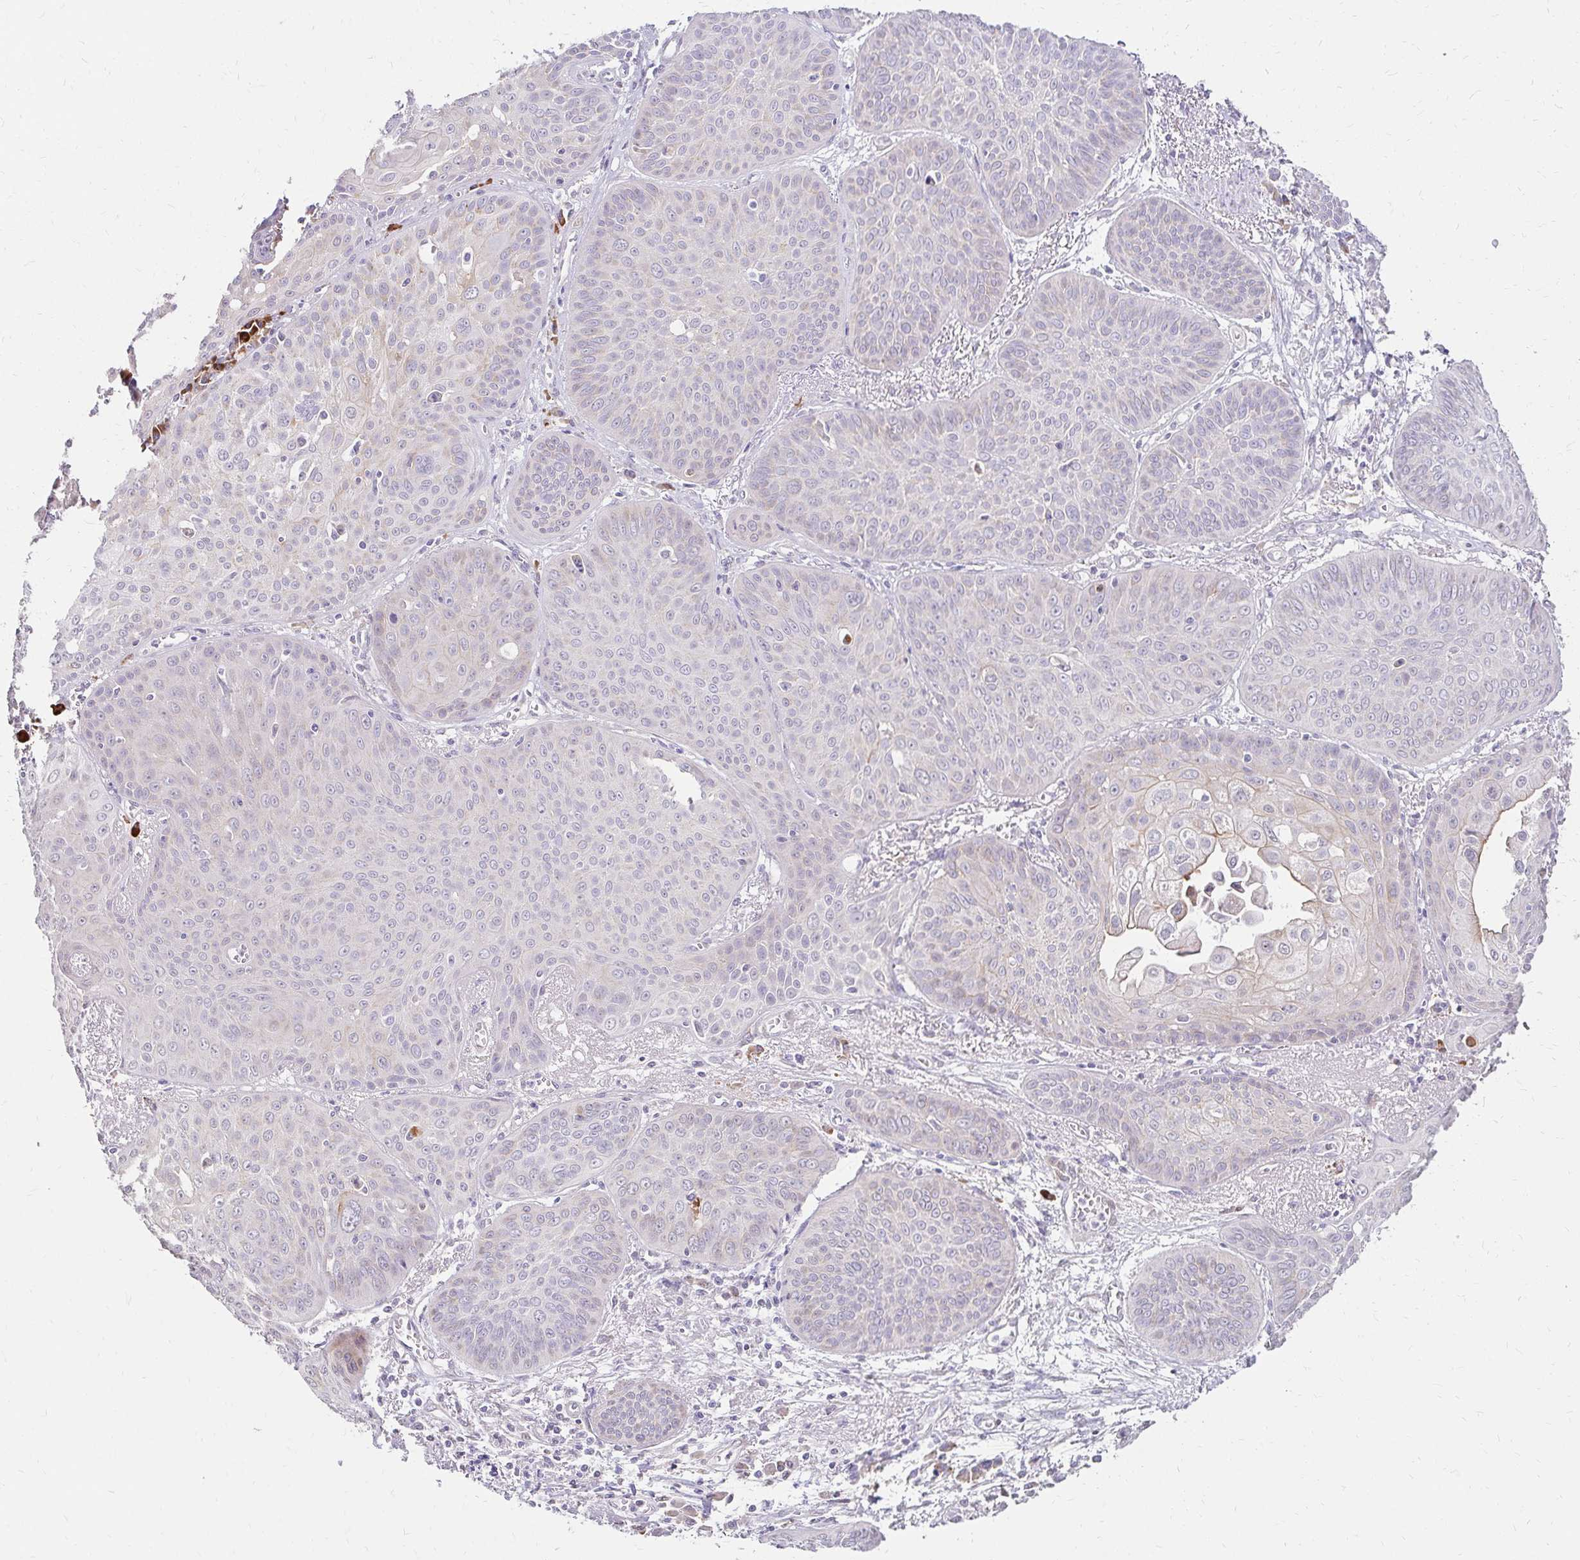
{"staining": {"intensity": "negative", "quantity": "none", "location": "none"}, "tissue": "lung cancer", "cell_type": "Tumor cells", "image_type": "cancer", "snomed": [{"axis": "morphology", "description": "Squamous cell carcinoma, NOS"}, {"axis": "topography", "description": "Lung"}], "caption": "Immunohistochemistry of human squamous cell carcinoma (lung) demonstrates no expression in tumor cells. Nuclei are stained in blue.", "gene": "PRIMA1", "patient": {"sex": "male", "age": 74}}